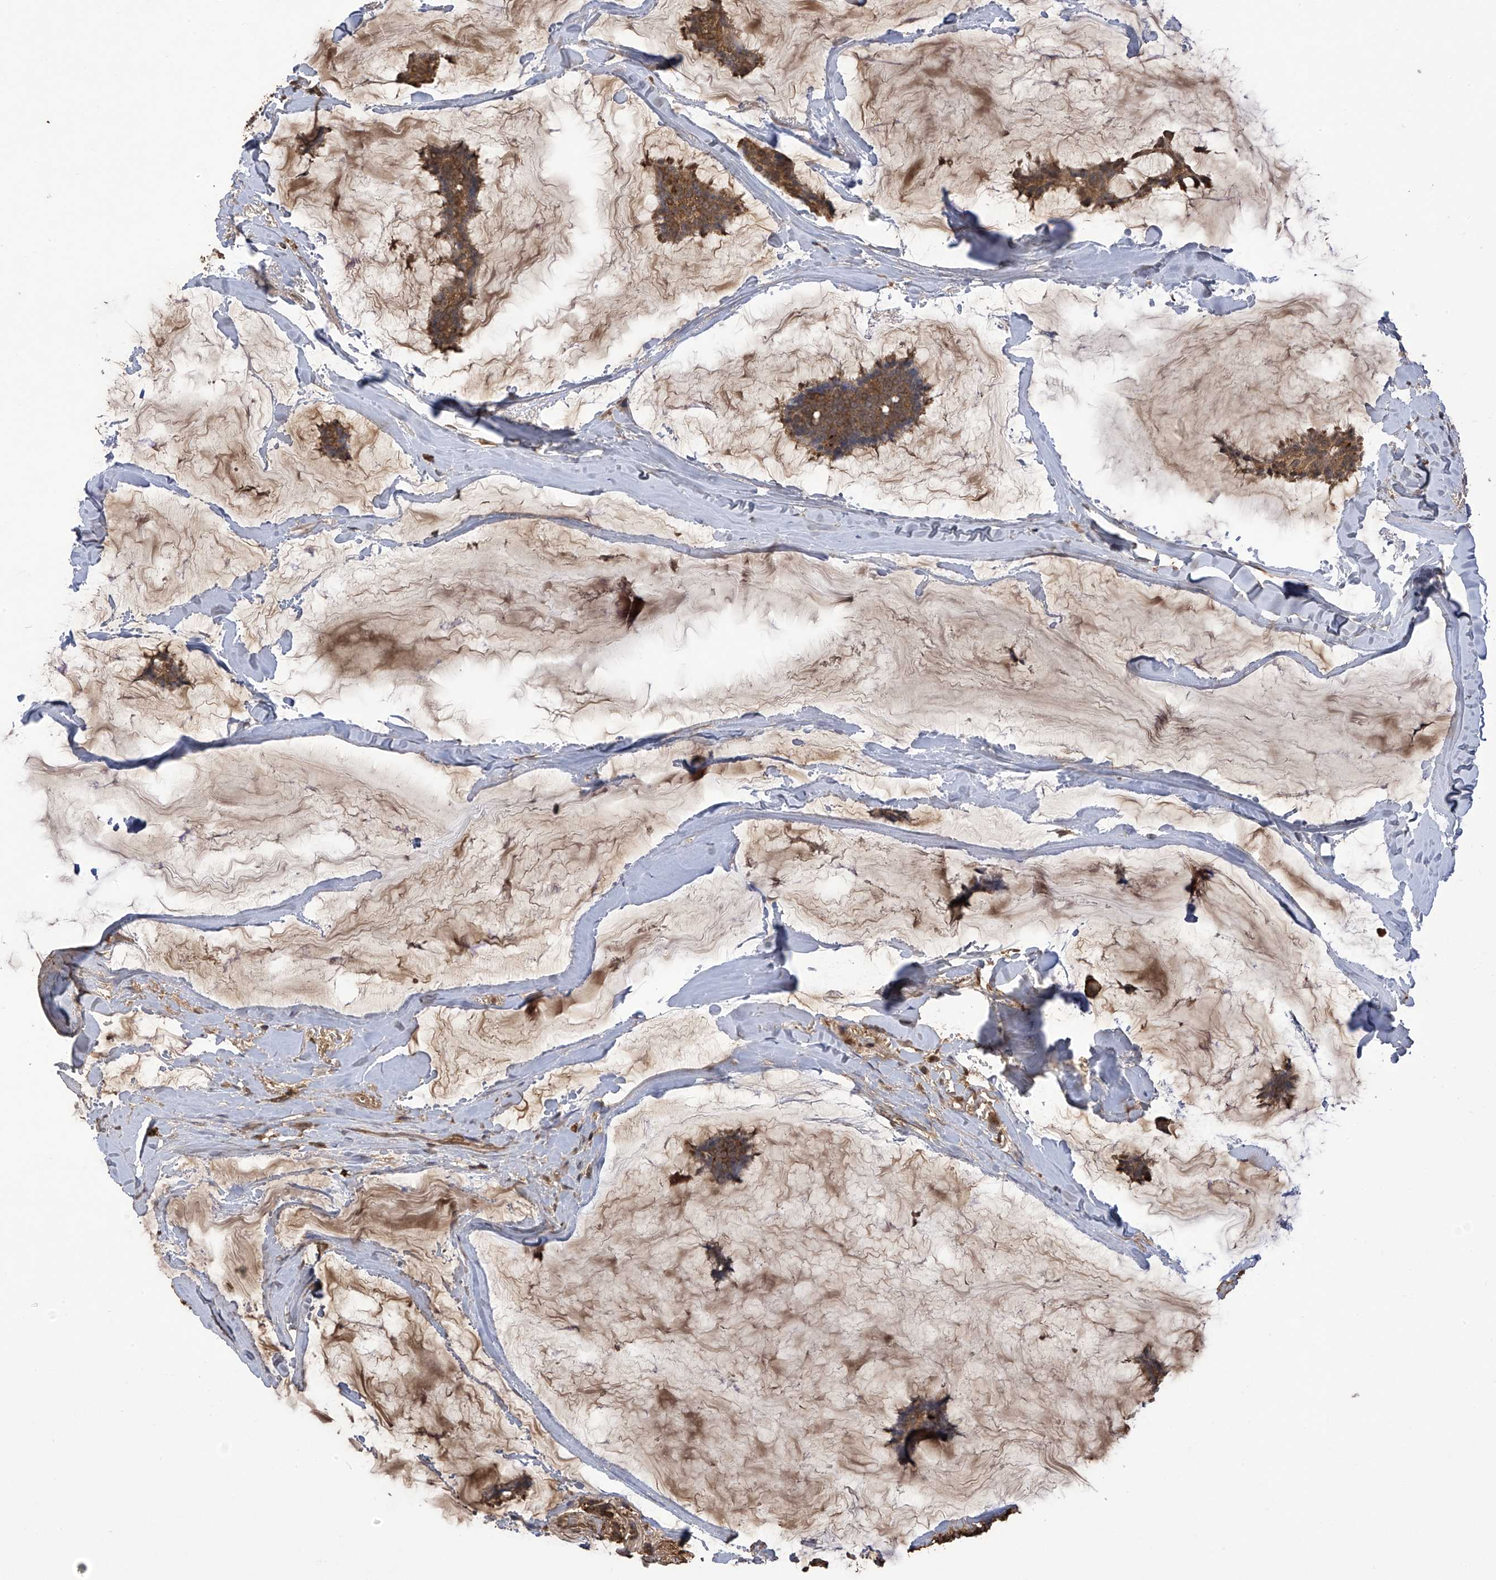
{"staining": {"intensity": "moderate", "quantity": ">75%", "location": "cytoplasmic/membranous"}, "tissue": "breast cancer", "cell_type": "Tumor cells", "image_type": "cancer", "snomed": [{"axis": "morphology", "description": "Duct carcinoma"}, {"axis": "topography", "description": "Breast"}], "caption": "Immunohistochemical staining of human breast cancer (infiltrating ductal carcinoma) shows medium levels of moderate cytoplasmic/membranous protein expression in approximately >75% of tumor cells.", "gene": "PNPT1", "patient": {"sex": "female", "age": 93}}